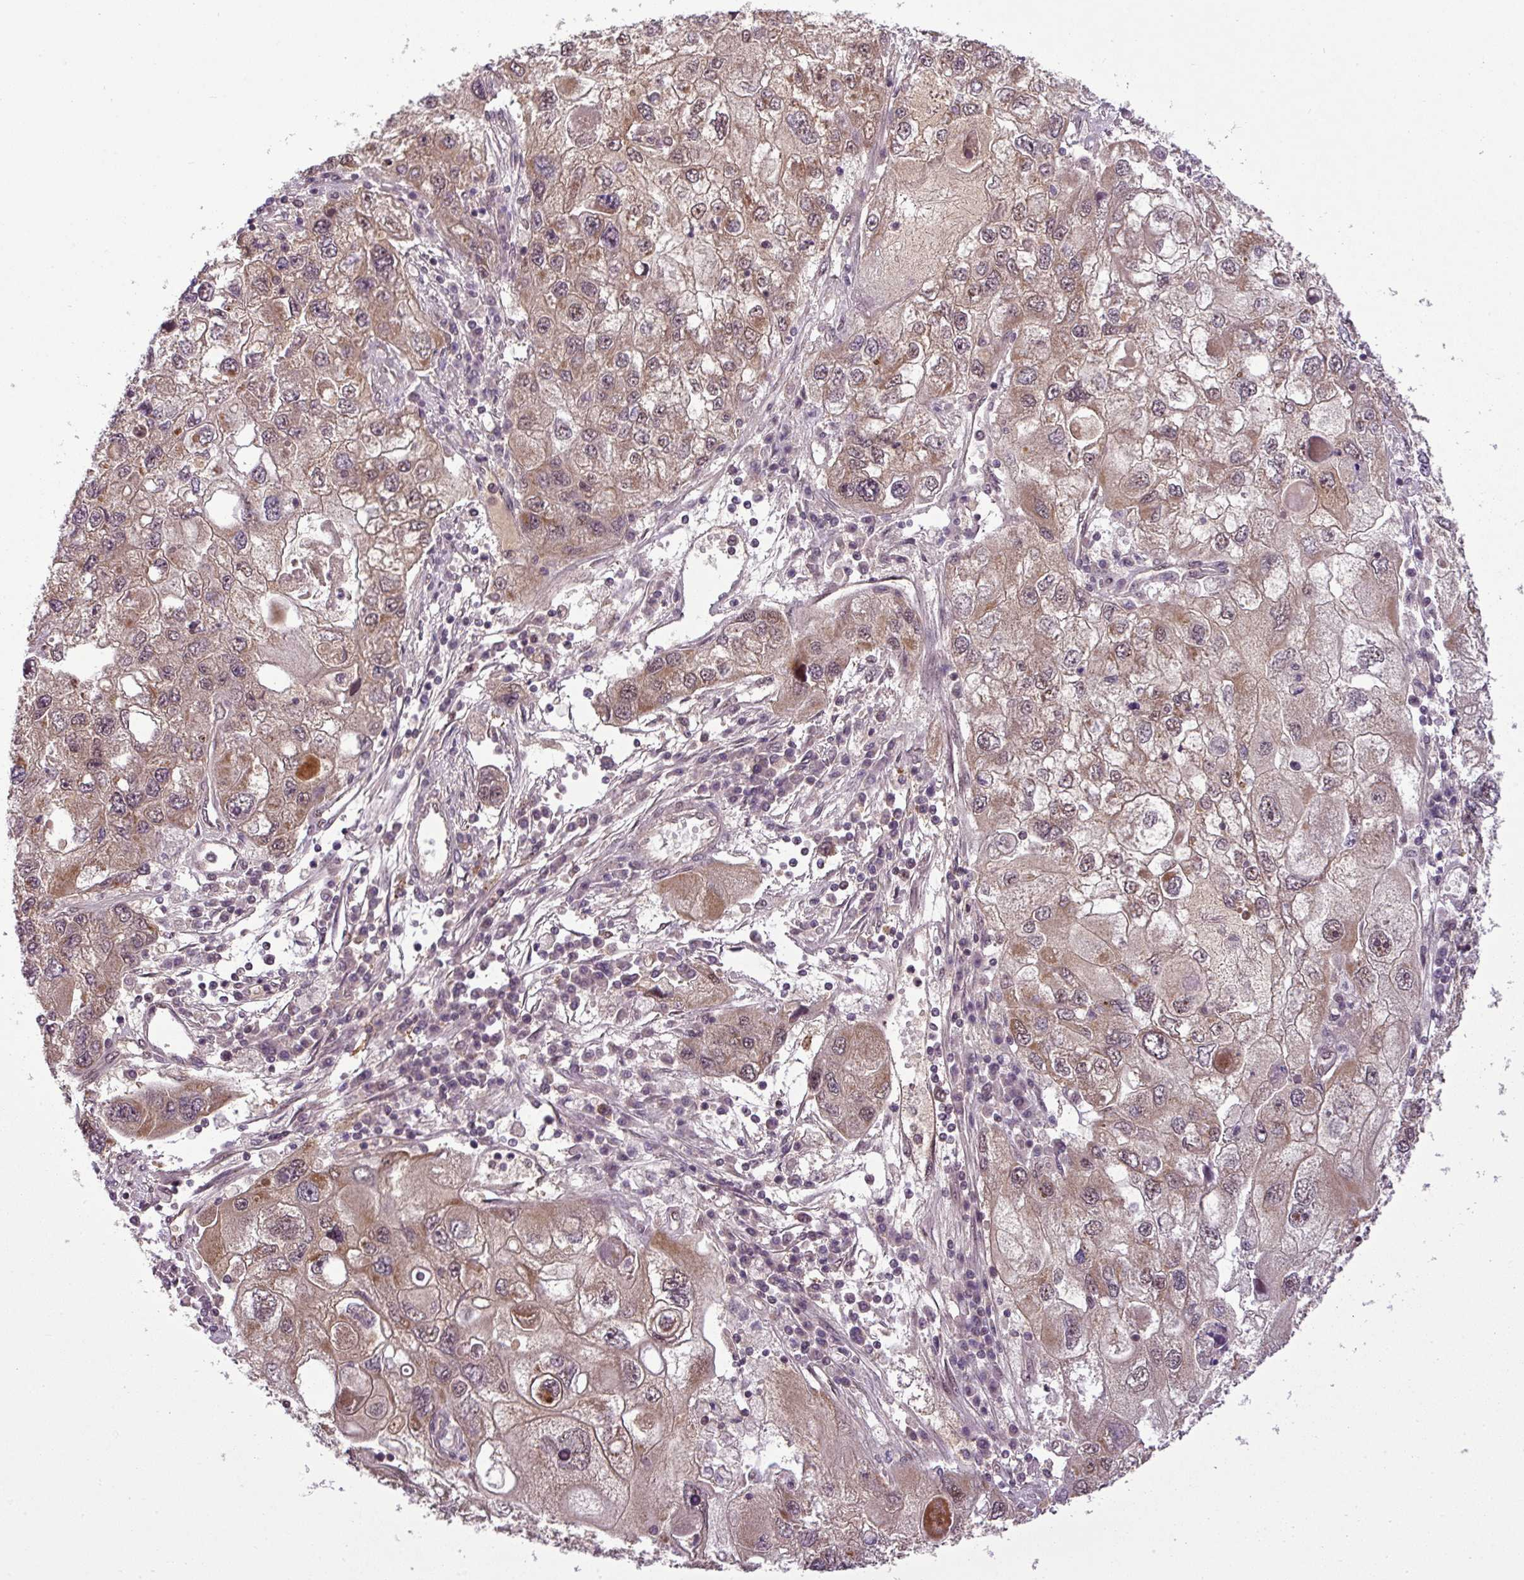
{"staining": {"intensity": "moderate", "quantity": ">75%", "location": "cytoplasmic/membranous"}, "tissue": "endometrial cancer", "cell_type": "Tumor cells", "image_type": "cancer", "snomed": [{"axis": "morphology", "description": "Adenocarcinoma, NOS"}, {"axis": "topography", "description": "Endometrium"}], "caption": "Tumor cells demonstrate medium levels of moderate cytoplasmic/membranous positivity in about >75% of cells in adenocarcinoma (endometrial).", "gene": "MFHAS1", "patient": {"sex": "female", "age": 49}}